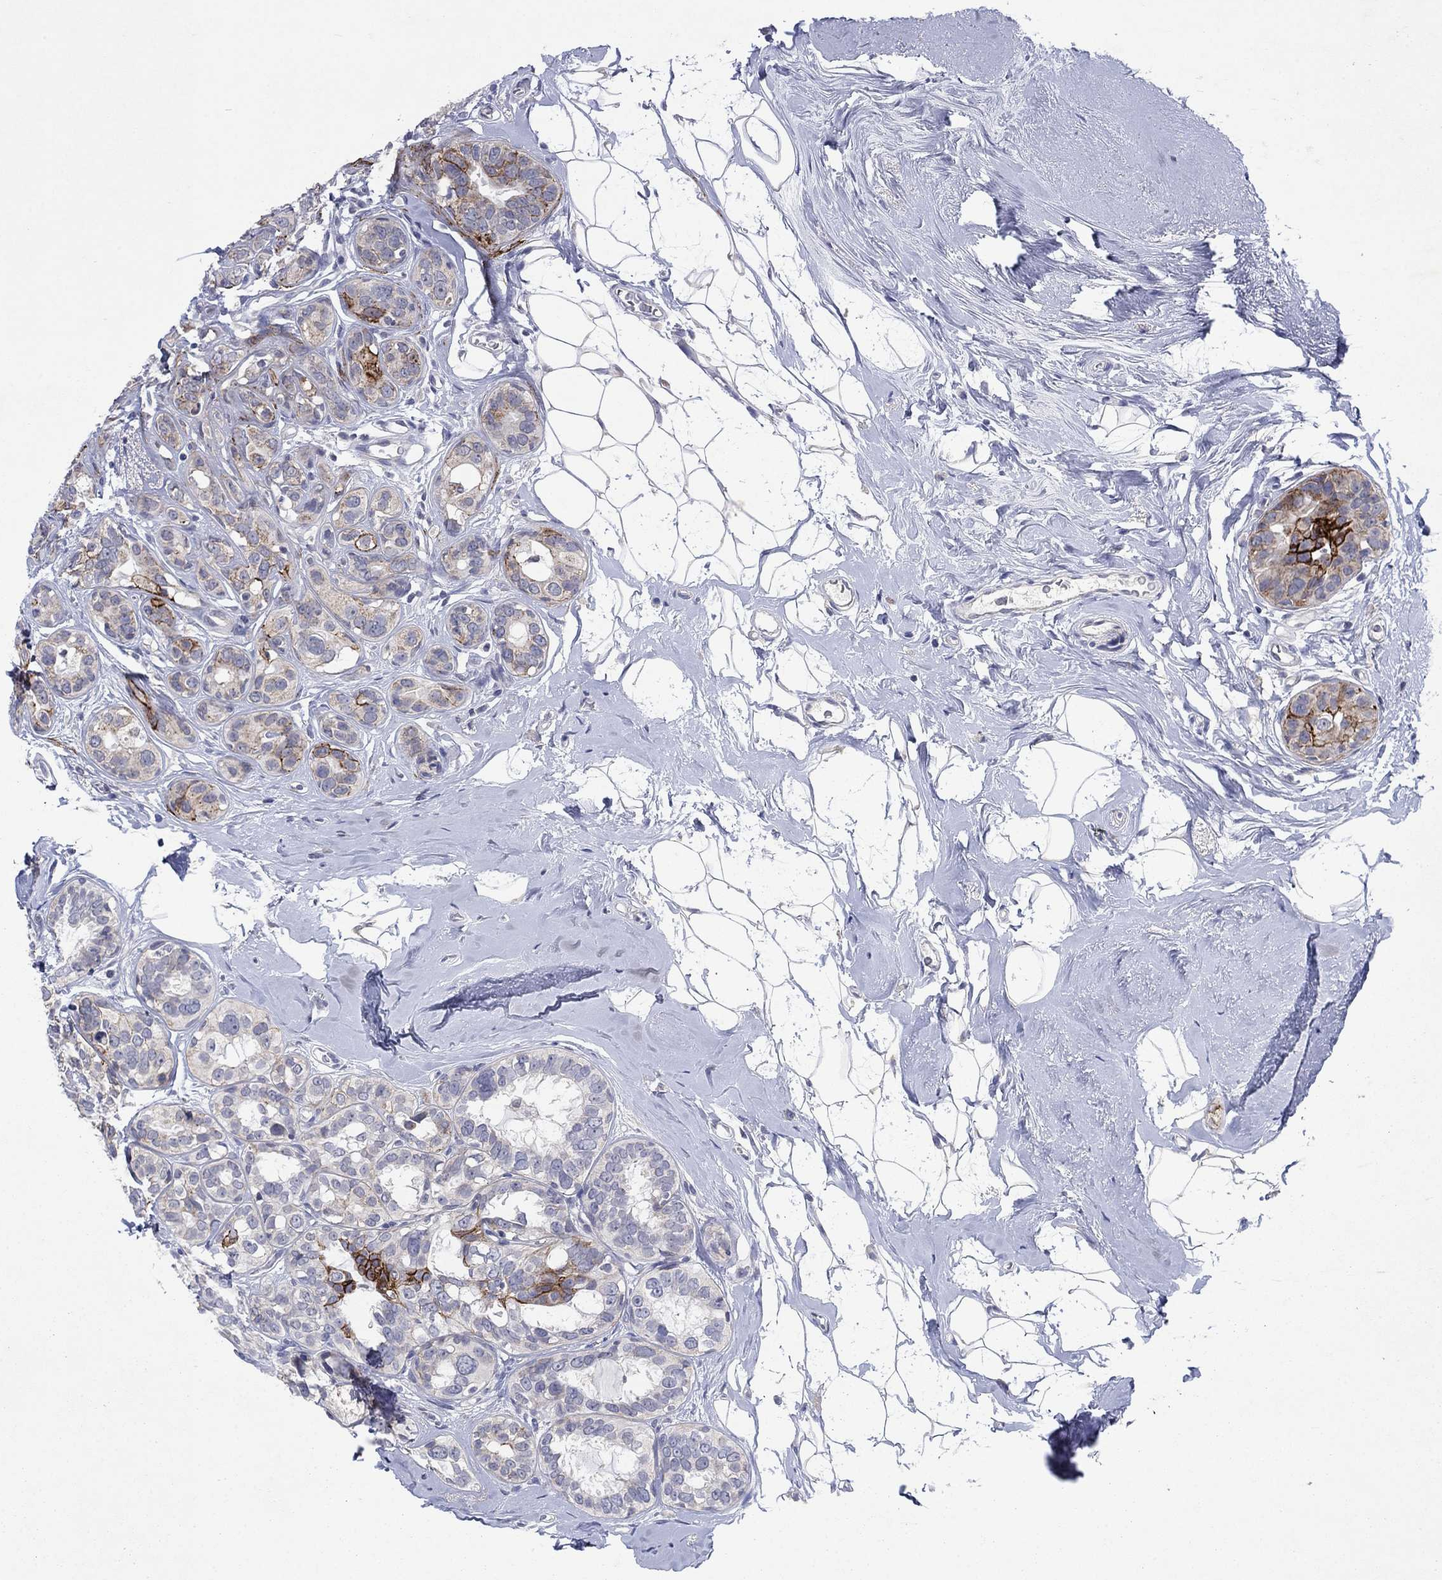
{"staining": {"intensity": "strong", "quantity": "<25%", "location": "cytoplasmic/membranous"}, "tissue": "breast cancer", "cell_type": "Tumor cells", "image_type": "cancer", "snomed": [{"axis": "morphology", "description": "Duct carcinoma"}, {"axis": "topography", "description": "Breast"}], "caption": "Invasive ductal carcinoma (breast) tissue exhibits strong cytoplasmic/membranous staining in about <25% of tumor cells, visualized by immunohistochemistry. The staining is performed using DAB (3,3'-diaminobenzidine) brown chromogen to label protein expression. The nuclei are counter-stained blue using hematoxylin.", "gene": "SDC1", "patient": {"sex": "female", "age": 55}}